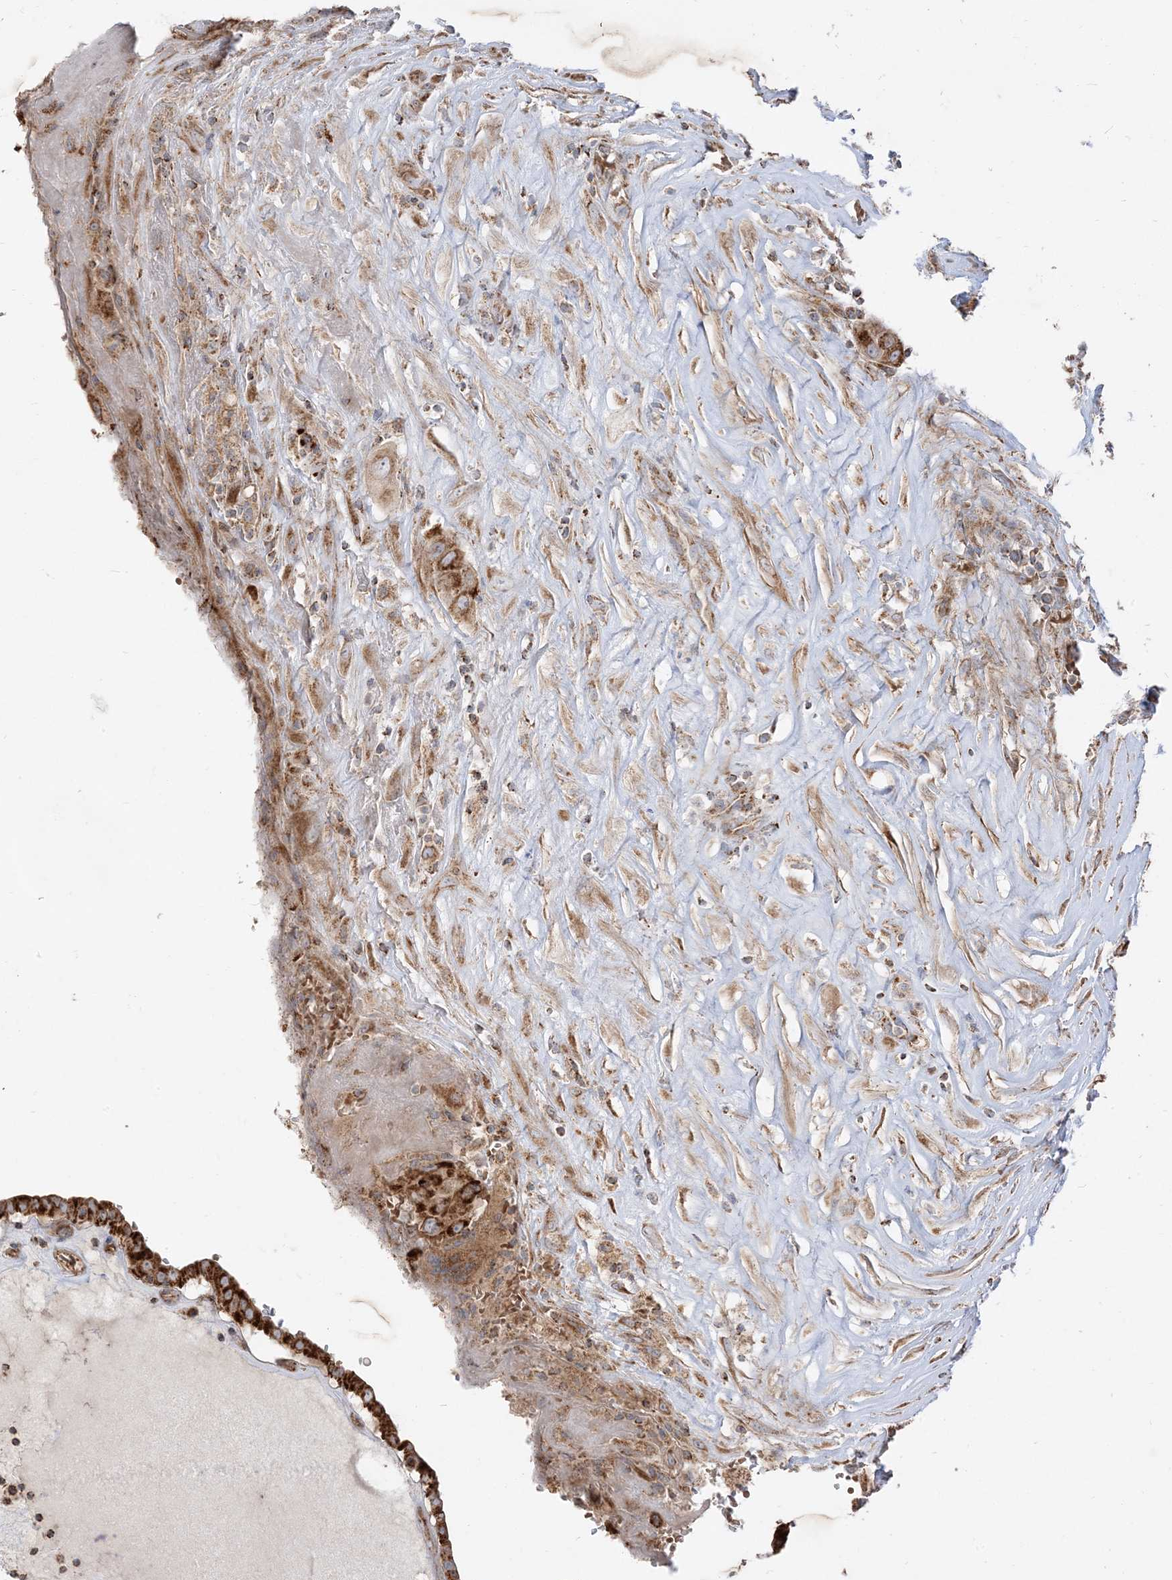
{"staining": {"intensity": "strong", "quantity": ">75%", "location": "cytoplasmic/membranous"}, "tissue": "thyroid cancer", "cell_type": "Tumor cells", "image_type": "cancer", "snomed": [{"axis": "morphology", "description": "Papillary adenocarcinoma, NOS"}, {"axis": "topography", "description": "Thyroid gland"}], "caption": "A micrograph of thyroid cancer stained for a protein exhibits strong cytoplasmic/membranous brown staining in tumor cells.", "gene": "AARS2", "patient": {"sex": "male", "age": 77}}